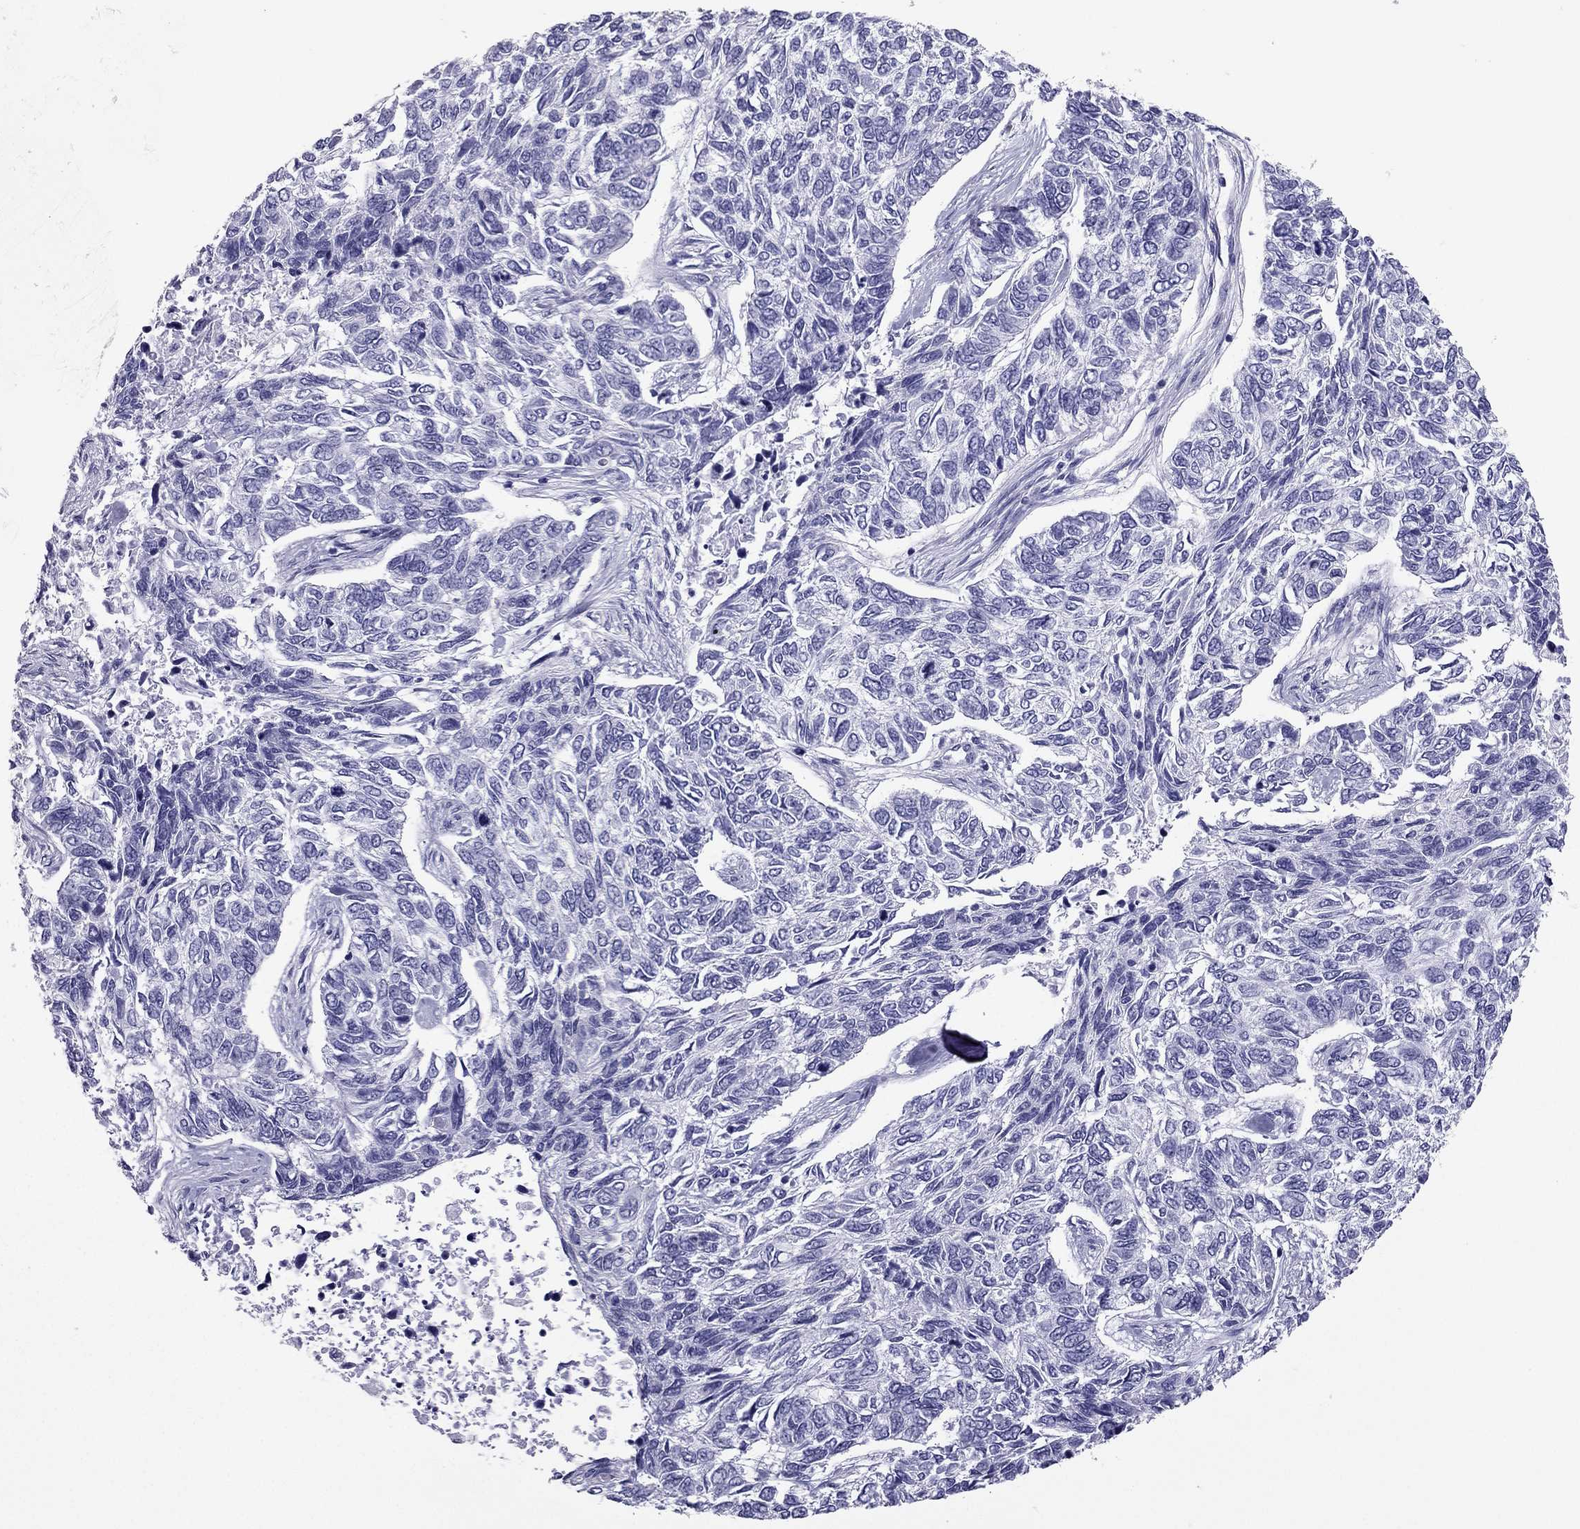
{"staining": {"intensity": "negative", "quantity": "none", "location": "none"}, "tissue": "skin cancer", "cell_type": "Tumor cells", "image_type": "cancer", "snomed": [{"axis": "morphology", "description": "Basal cell carcinoma"}, {"axis": "topography", "description": "Skin"}], "caption": "An immunohistochemistry micrograph of skin cancer (basal cell carcinoma) is shown. There is no staining in tumor cells of skin cancer (basal cell carcinoma).", "gene": "PDE6A", "patient": {"sex": "female", "age": 65}}